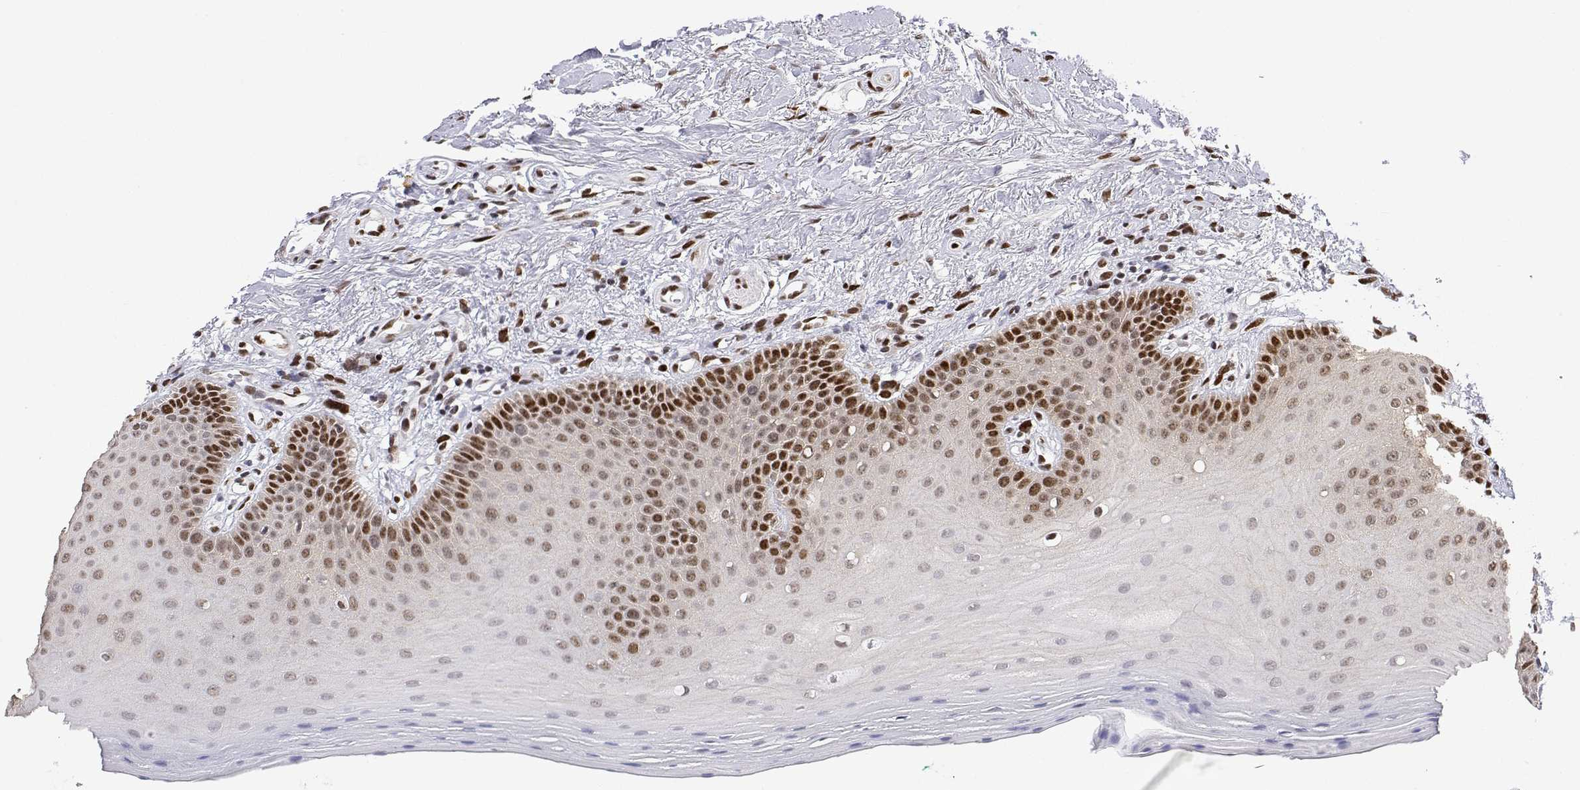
{"staining": {"intensity": "strong", "quantity": "25%-75%", "location": "nuclear"}, "tissue": "oral mucosa", "cell_type": "Squamous epithelial cells", "image_type": "normal", "snomed": [{"axis": "morphology", "description": "Normal tissue, NOS"}, {"axis": "morphology", "description": "Normal morphology"}, {"axis": "topography", "description": "Oral tissue"}], "caption": "Human oral mucosa stained with a brown dye demonstrates strong nuclear positive staining in about 25%-75% of squamous epithelial cells.", "gene": "XPC", "patient": {"sex": "female", "age": 76}}